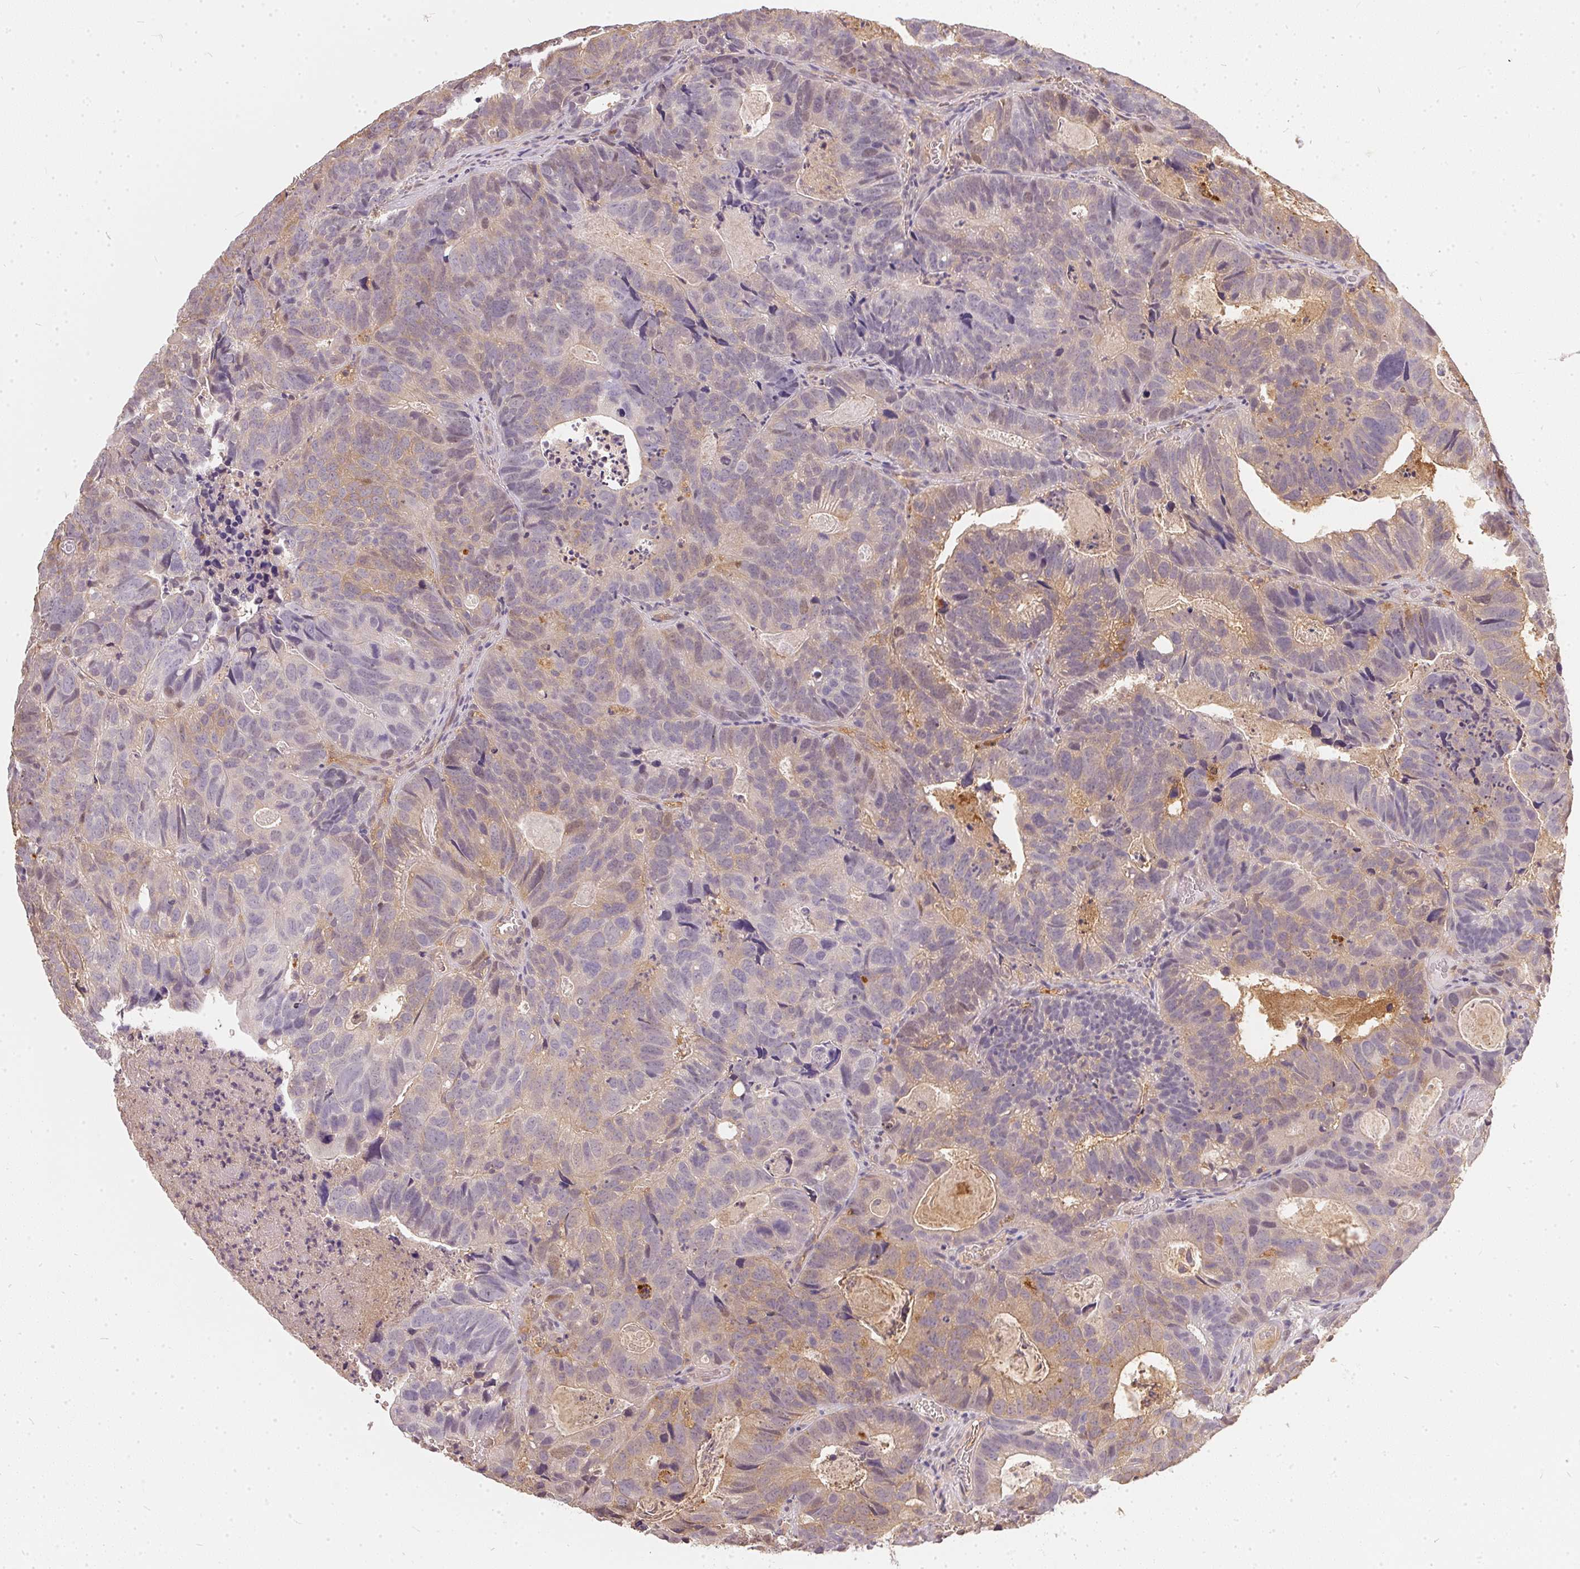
{"staining": {"intensity": "weak", "quantity": "<25%", "location": "cytoplasmic/membranous"}, "tissue": "head and neck cancer", "cell_type": "Tumor cells", "image_type": "cancer", "snomed": [{"axis": "morphology", "description": "Adenocarcinoma, NOS"}, {"axis": "topography", "description": "Head-Neck"}], "caption": "Immunohistochemistry (IHC) of human head and neck cancer reveals no staining in tumor cells.", "gene": "BLMH", "patient": {"sex": "male", "age": 62}}